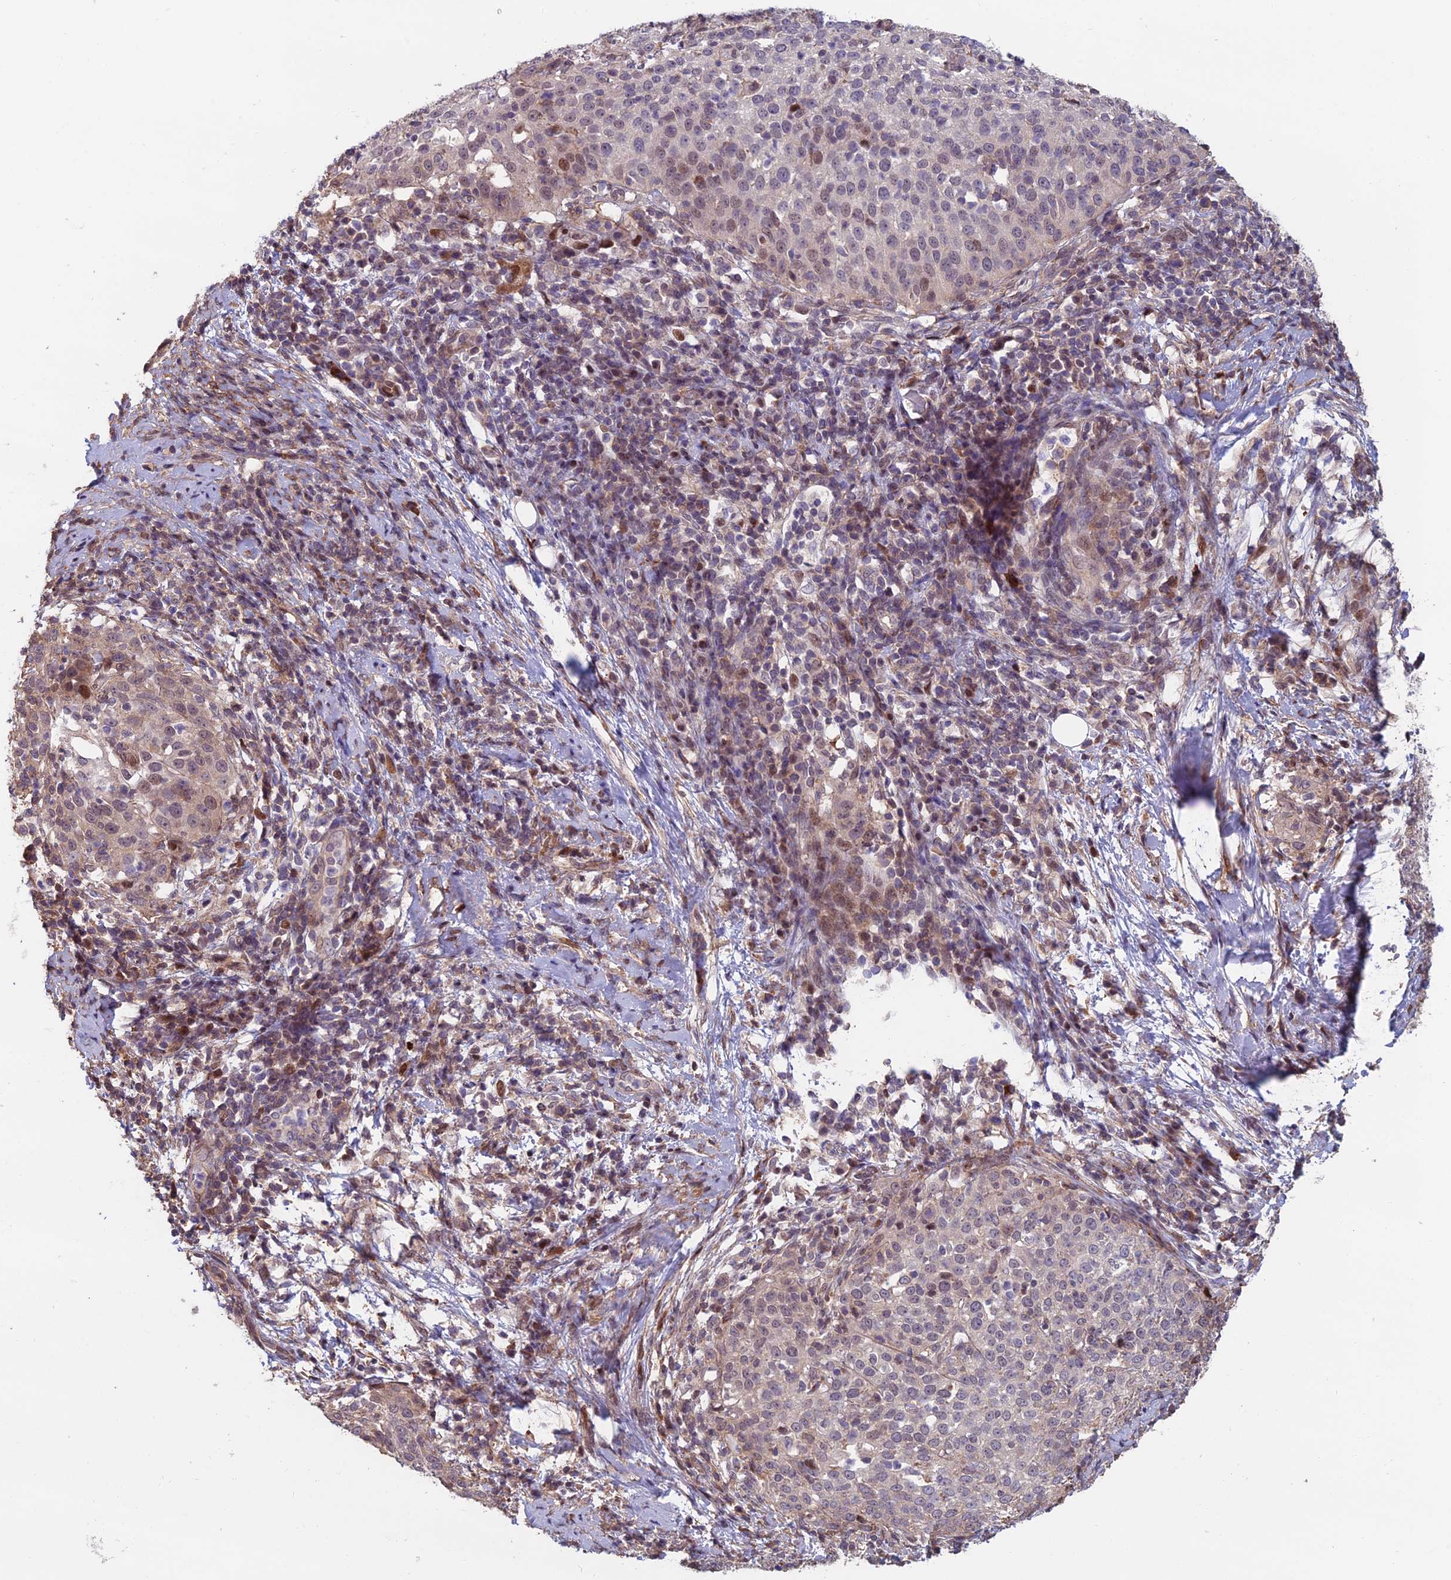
{"staining": {"intensity": "weak", "quantity": "<25%", "location": "nuclear"}, "tissue": "cervical cancer", "cell_type": "Tumor cells", "image_type": "cancer", "snomed": [{"axis": "morphology", "description": "Squamous cell carcinoma, NOS"}, {"axis": "topography", "description": "Cervix"}], "caption": "Tumor cells are negative for brown protein staining in squamous cell carcinoma (cervical).", "gene": "CCDC183", "patient": {"sex": "female", "age": 57}}